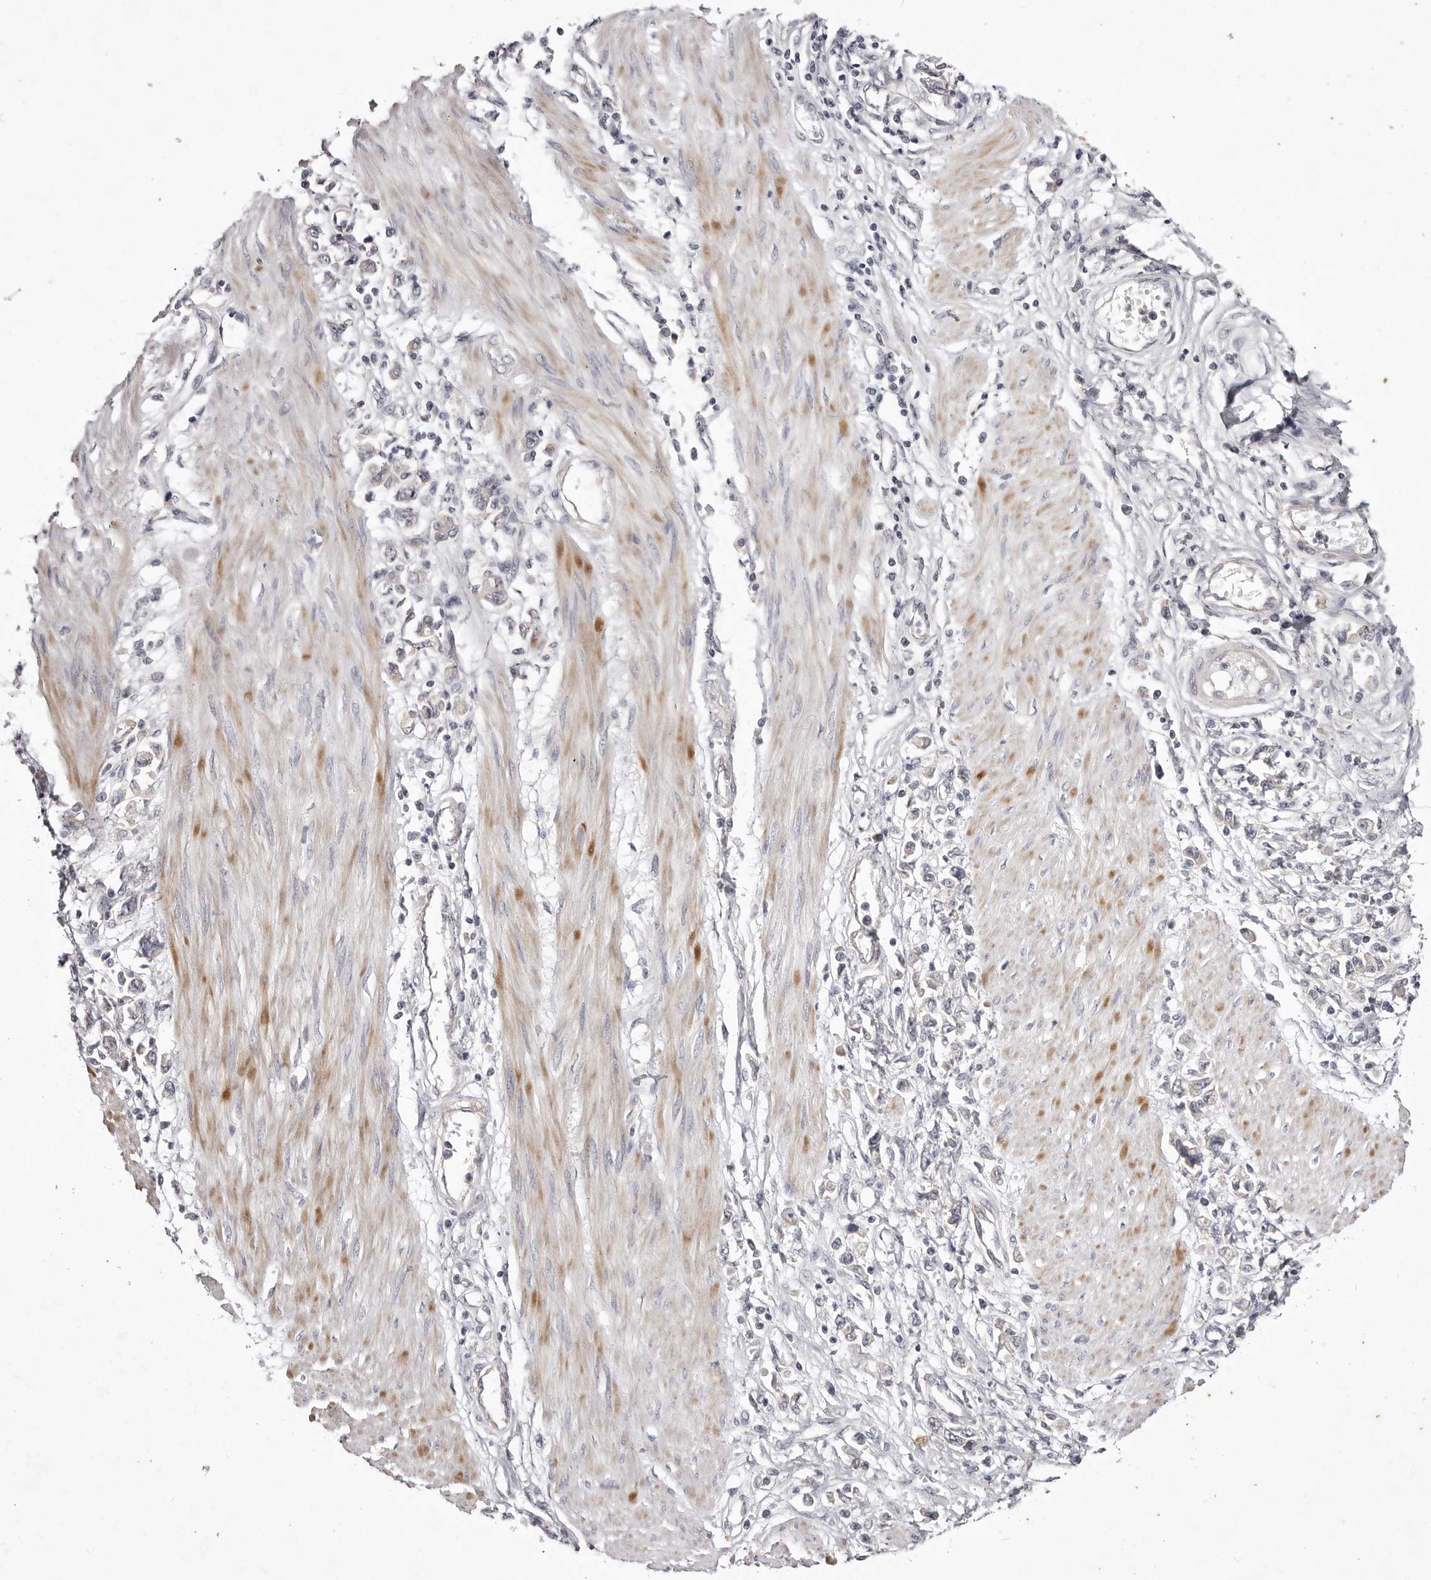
{"staining": {"intensity": "negative", "quantity": "none", "location": "none"}, "tissue": "stomach cancer", "cell_type": "Tumor cells", "image_type": "cancer", "snomed": [{"axis": "morphology", "description": "Adenocarcinoma, NOS"}, {"axis": "topography", "description": "Stomach"}], "caption": "Stomach cancer was stained to show a protein in brown. There is no significant staining in tumor cells.", "gene": "GARNL3", "patient": {"sex": "female", "age": 76}}